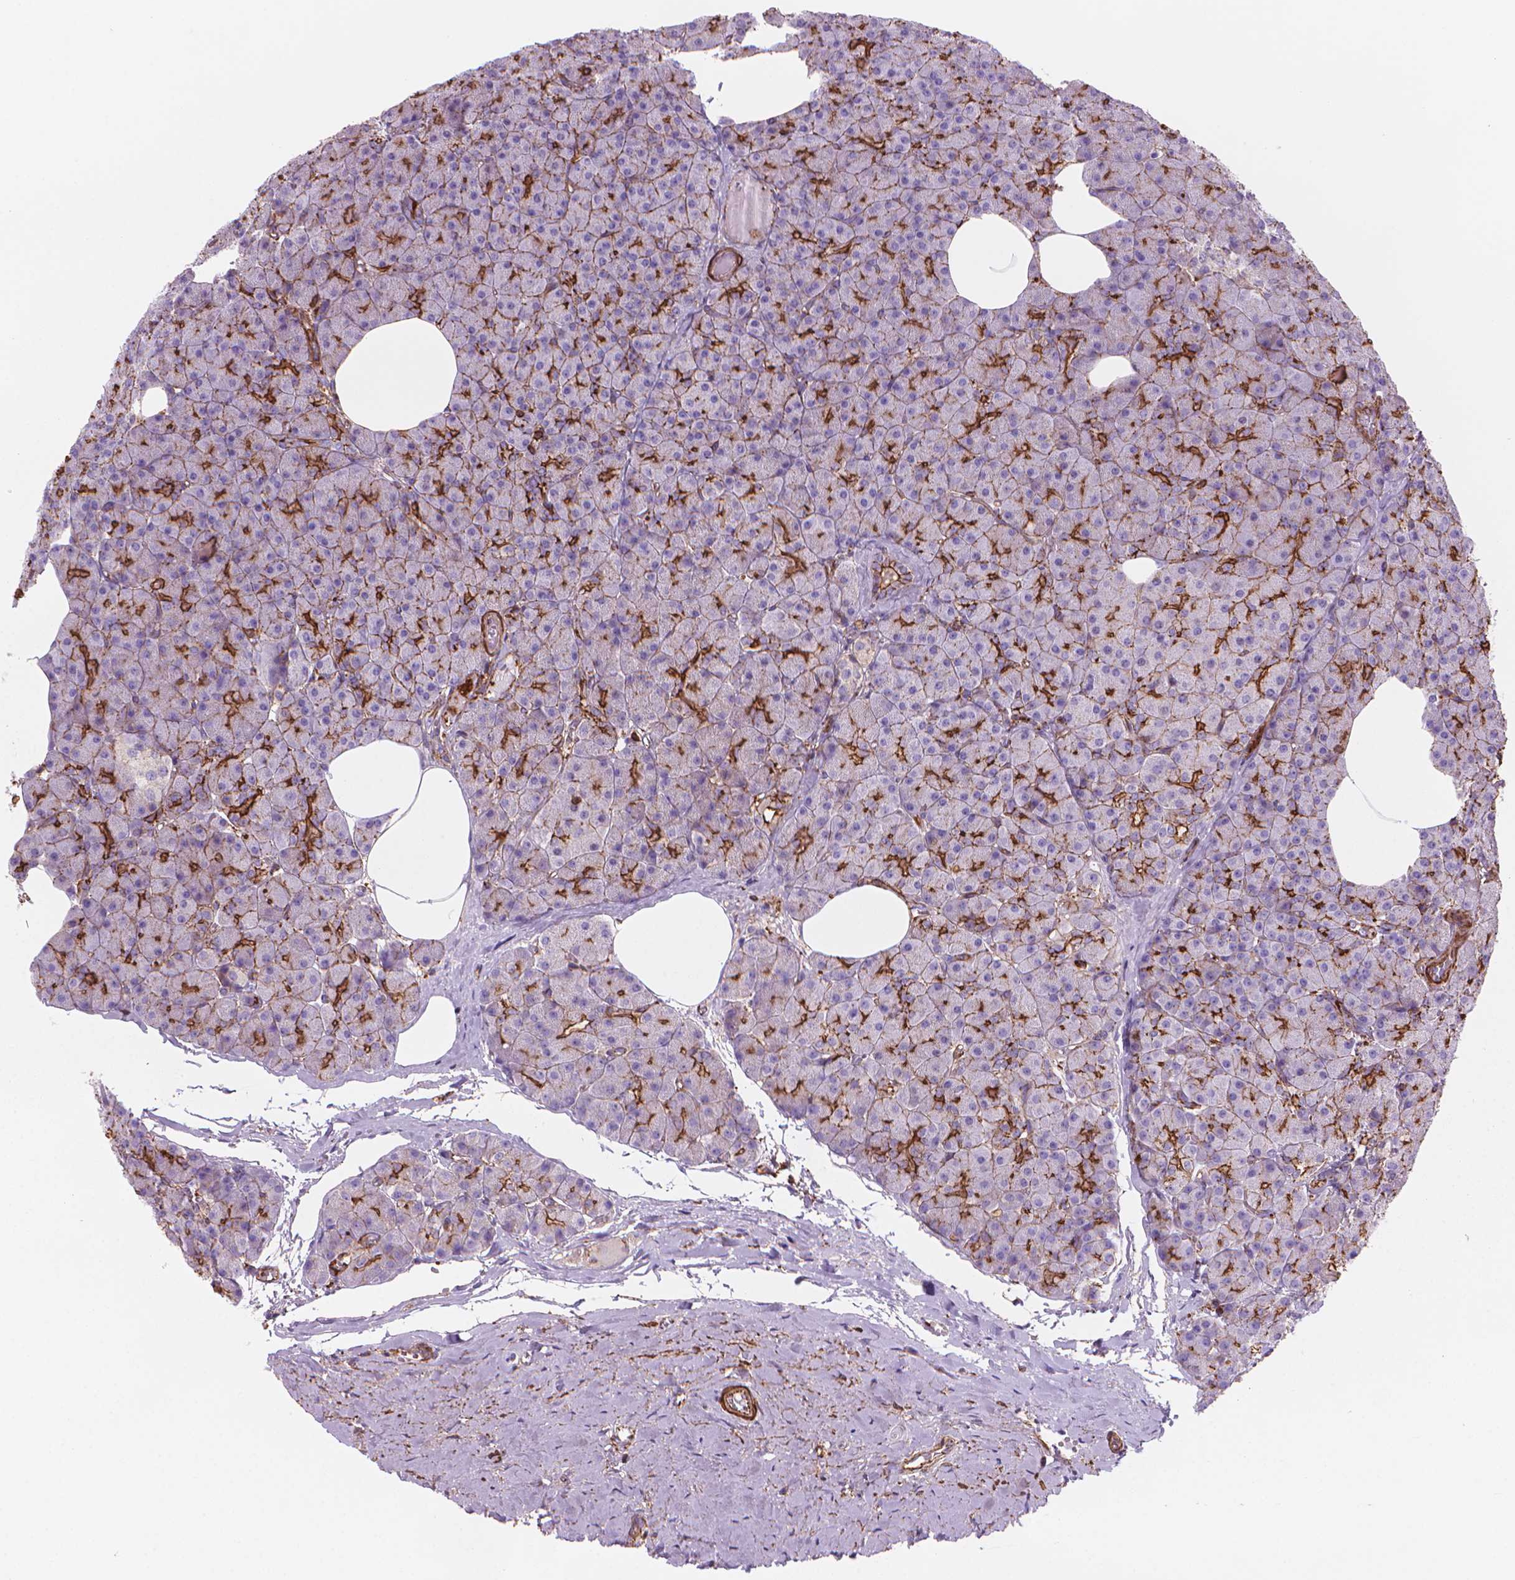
{"staining": {"intensity": "strong", "quantity": "<25%", "location": "cytoplasmic/membranous"}, "tissue": "pancreas", "cell_type": "Exocrine glandular cells", "image_type": "normal", "snomed": [{"axis": "morphology", "description": "Normal tissue, NOS"}, {"axis": "topography", "description": "Pancreas"}], "caption": "This image shows IHC staining of benign human pancreas, with medium strong cytoplasmic/membranous staining in about <25% of exocrine glandular cells.", "gene": "PATJ", "patient": {"sex": "female", "age": 45}}